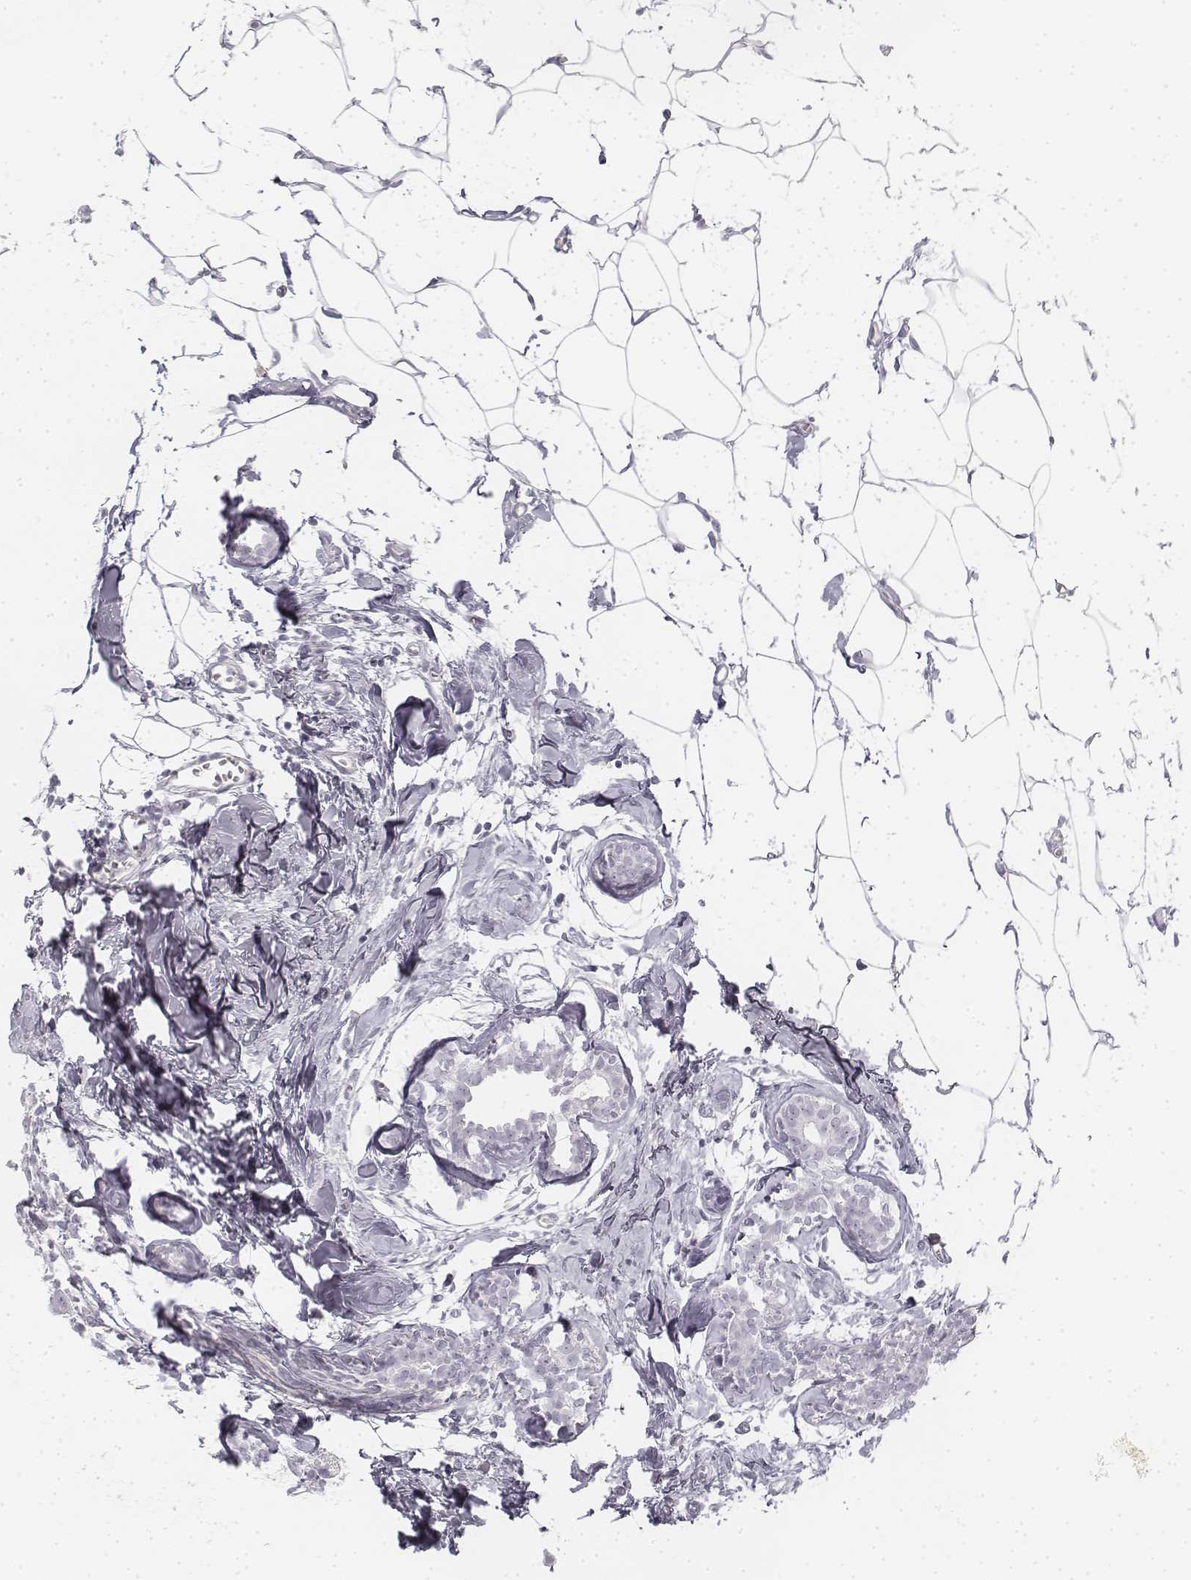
{"staining": {"intensity": "negative", "quantity": "none", "location": "none"}, "tissue": "breast cancer", "cell_type": "Tumor cells", "image_type": "cancer", "snomed": [{"axis": "morphology", "description": "Duct carcinoma"}, {"axis": "topography", "description": "Breast"}], "caption": "IHC photomicrograph of neoplastic tissue: breast cancer stained with DAB displays no significant protein positivity in tumor cells.", "gene": "KRT25", "patient": {"sex": "female", "age": 38}}